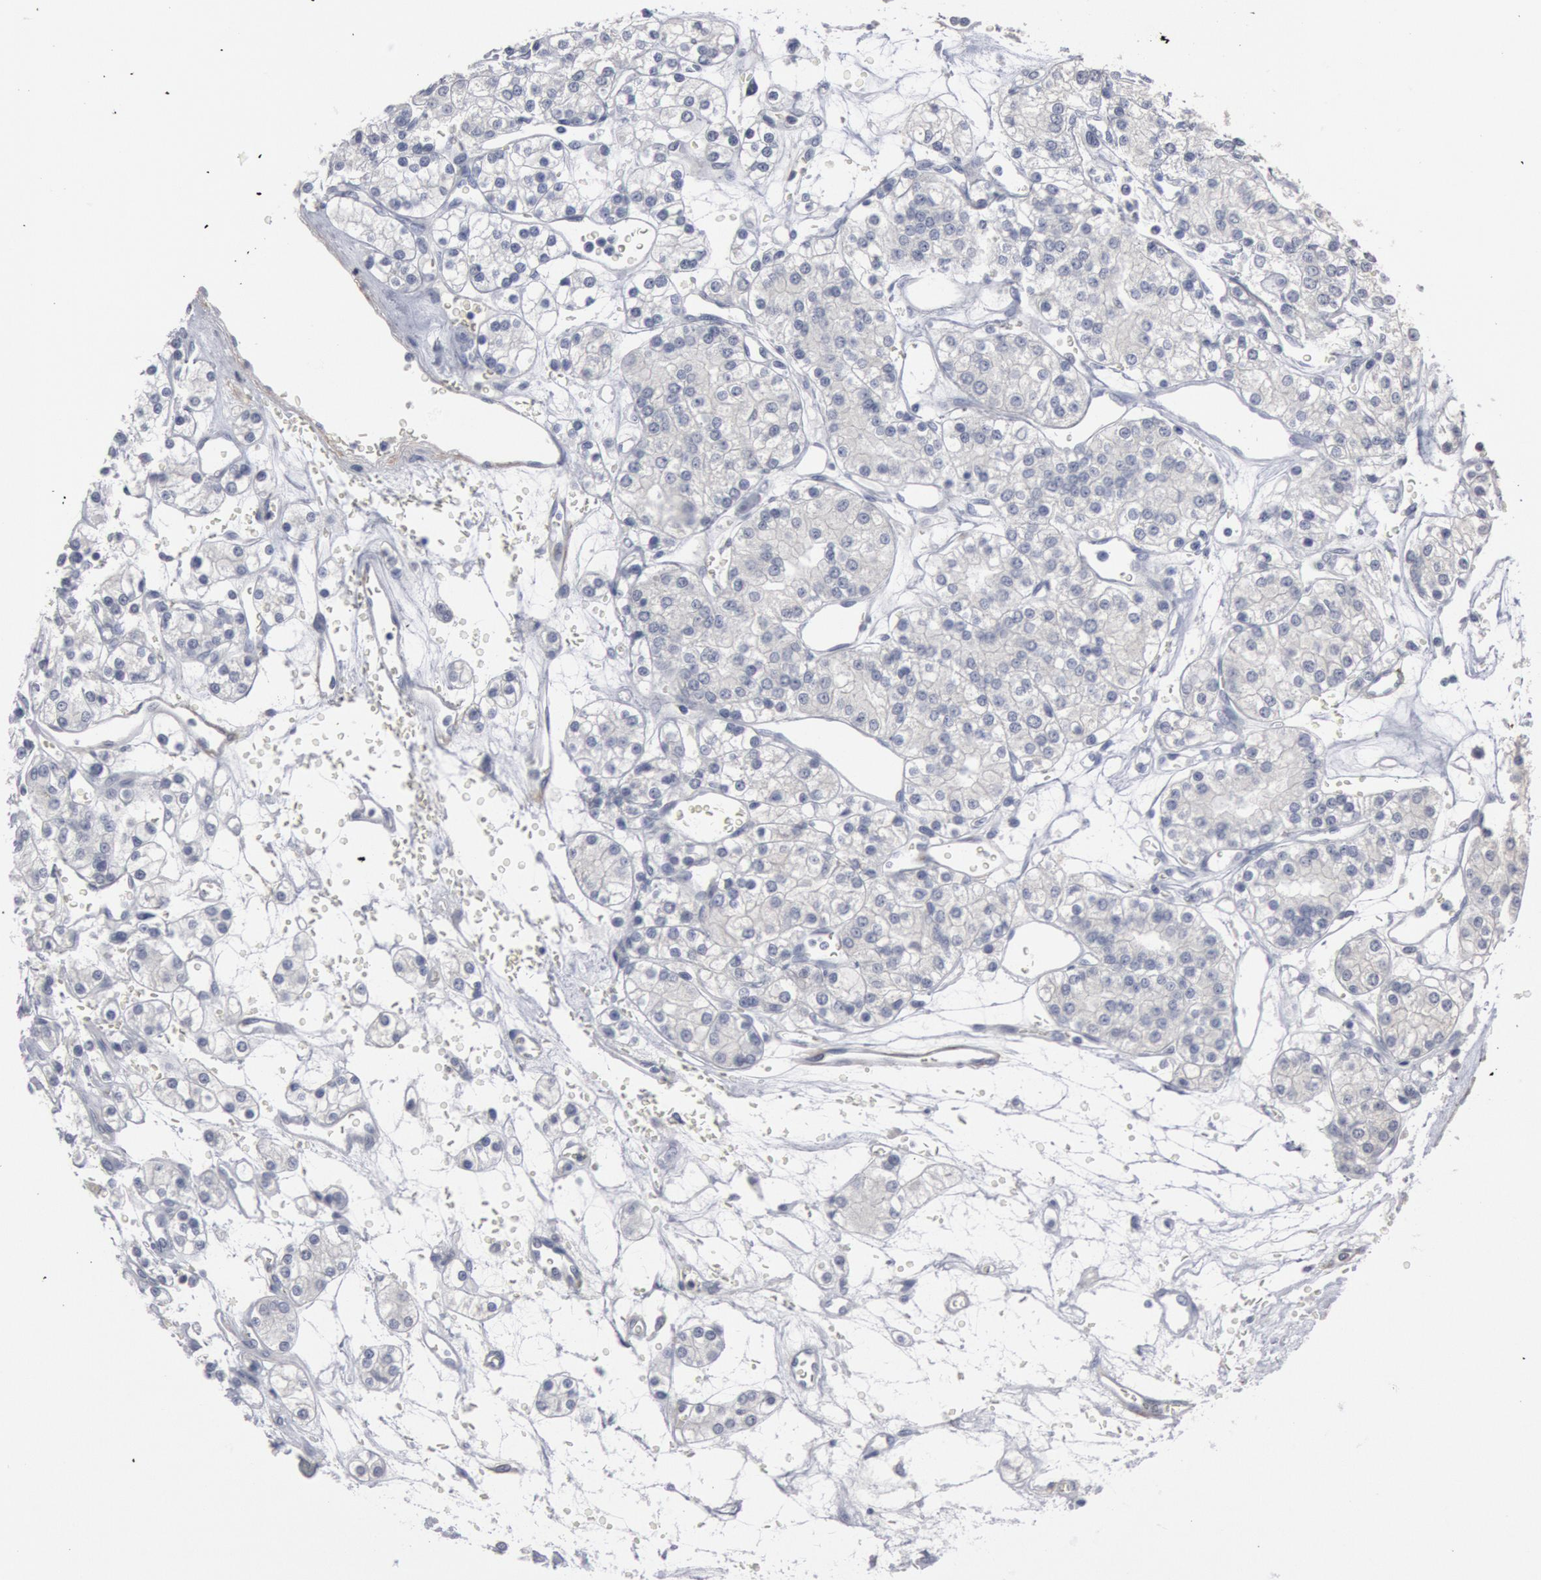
{"staining": {"intensity": "negative", "quantity": "none", "location": "none"}, "tissue": "renal cancer", "cell_type": "Tumor cells", "image_type": "cancer", "snomed": [{"axis": "morphology", "description": "Adenocarcinoma, NOS"}, {"axis": "topography", "description": "Kidney"}], "caption": "This is an immunohistochemistry (IHC) micrograph of human renal adenocarcinoma. There is no staining in tumor cells.", "gene": "DMC1", "patient": {"sex": "female", "age": 62}}